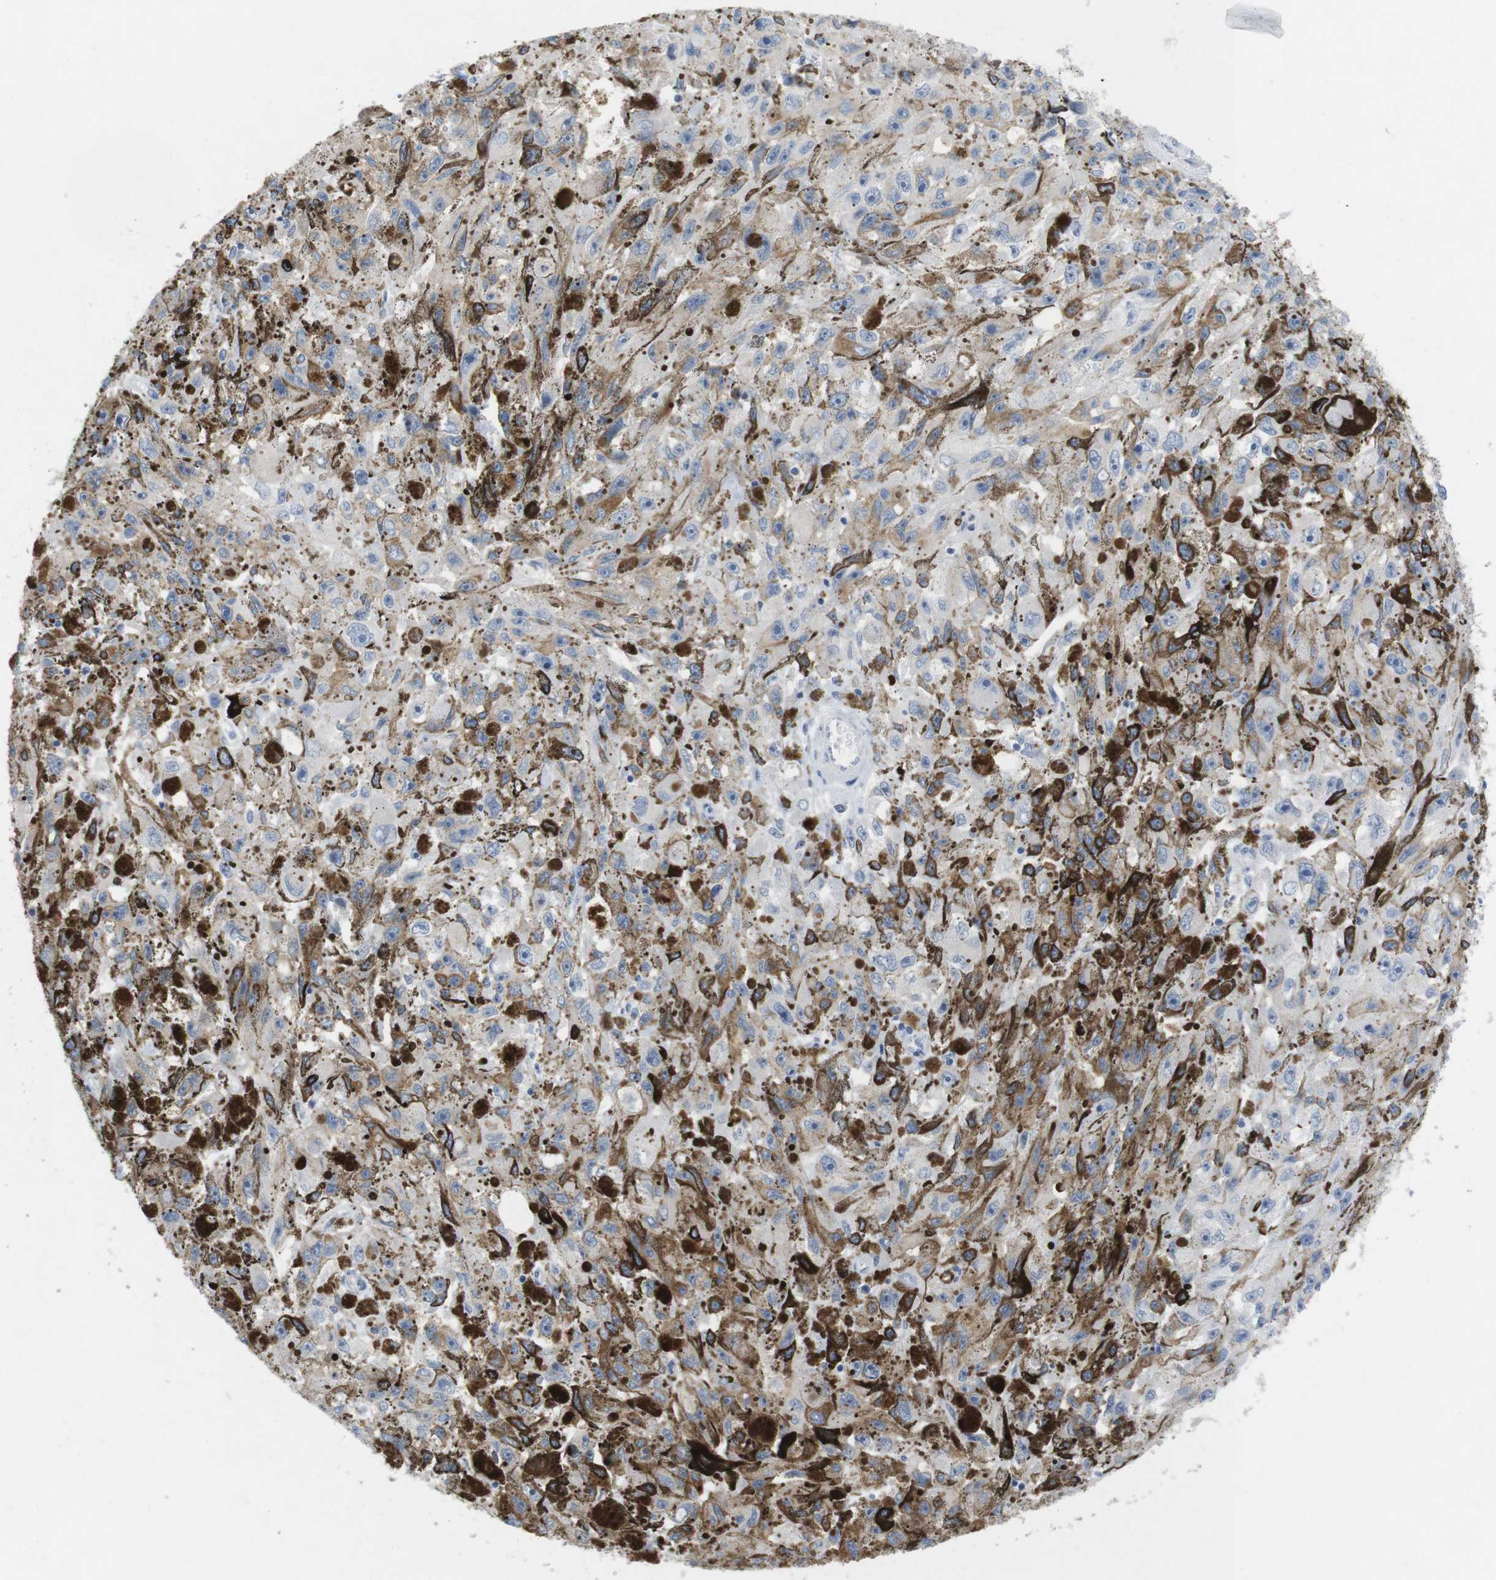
{"staining": {"intensity": "weak", "quantity": "25%-75%", "location": "cytoplasmic/membranous"}, "tissue": "melanoma", "cell_type": "Tumor cells", "image_type": "cancer", "snomed": [{"axis": "morphology", "description": "Malignant melanoma, NOS"}, {"axis": "topography", "description": "Skin"}], "caption": "Weak cytoplasmic/membranous positivity is appreciated in approximately 25%-75% of tumor cells in melanoma. (IHC, brightfield microscopy, high magnification).", "gene": "HBG2", "patient": {"sex": "female", "age": 104}}